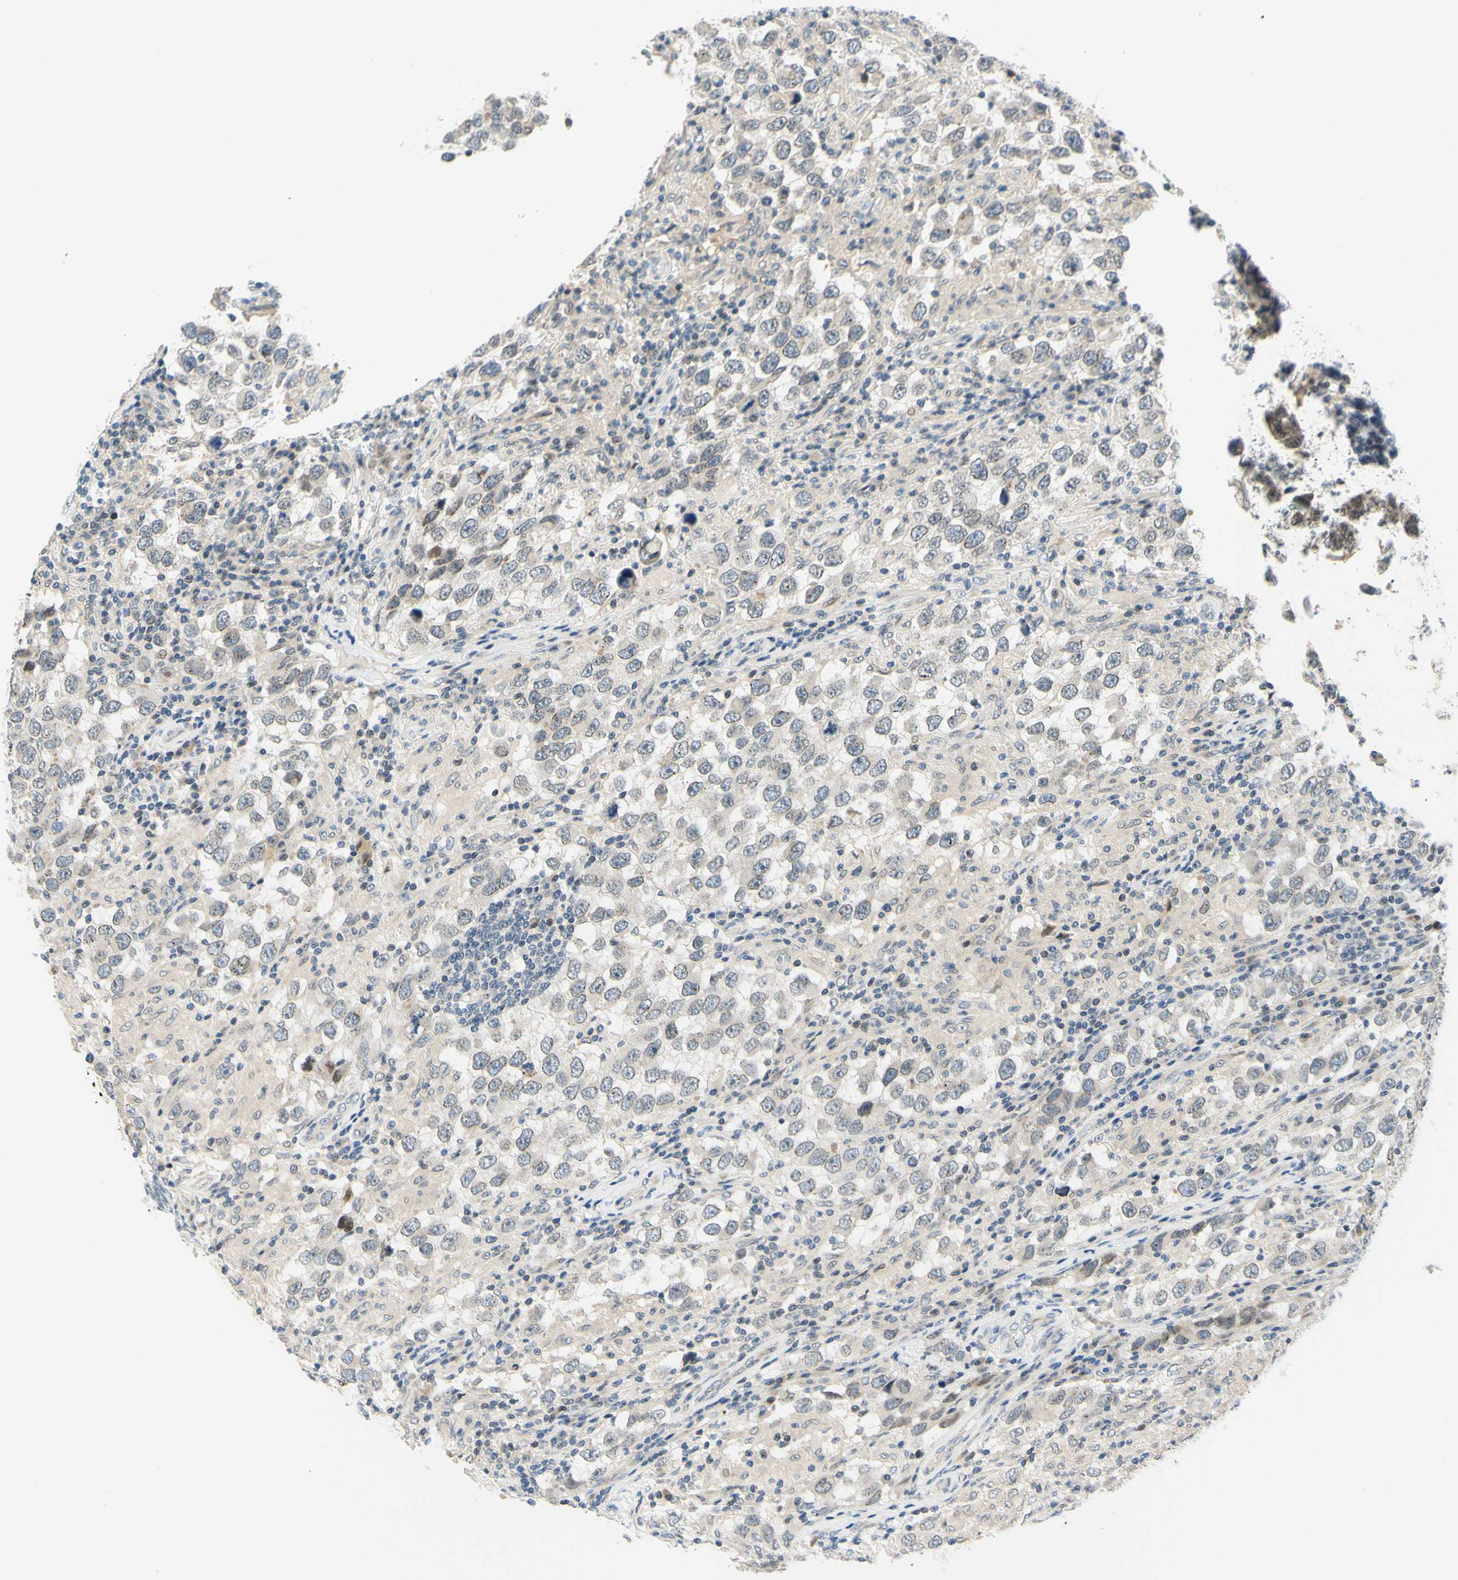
{"staining": {"intensity": "negative", "quantity": "none", "location": "none"}, "tissue": "testis cancer", "cell_type": "Tumor cells", "image_type": "cancer", "snomed": [{"axis": "morphology", "description": "Carcinoma, Embryonal, NOS"}, {"axis": "topography", "description": "Testis"}], "caption": "There is no significant expression in tumor cells of testis cancer.", "gene": "C2CD2L", "patient": {"sex": "male", "age": 21}}